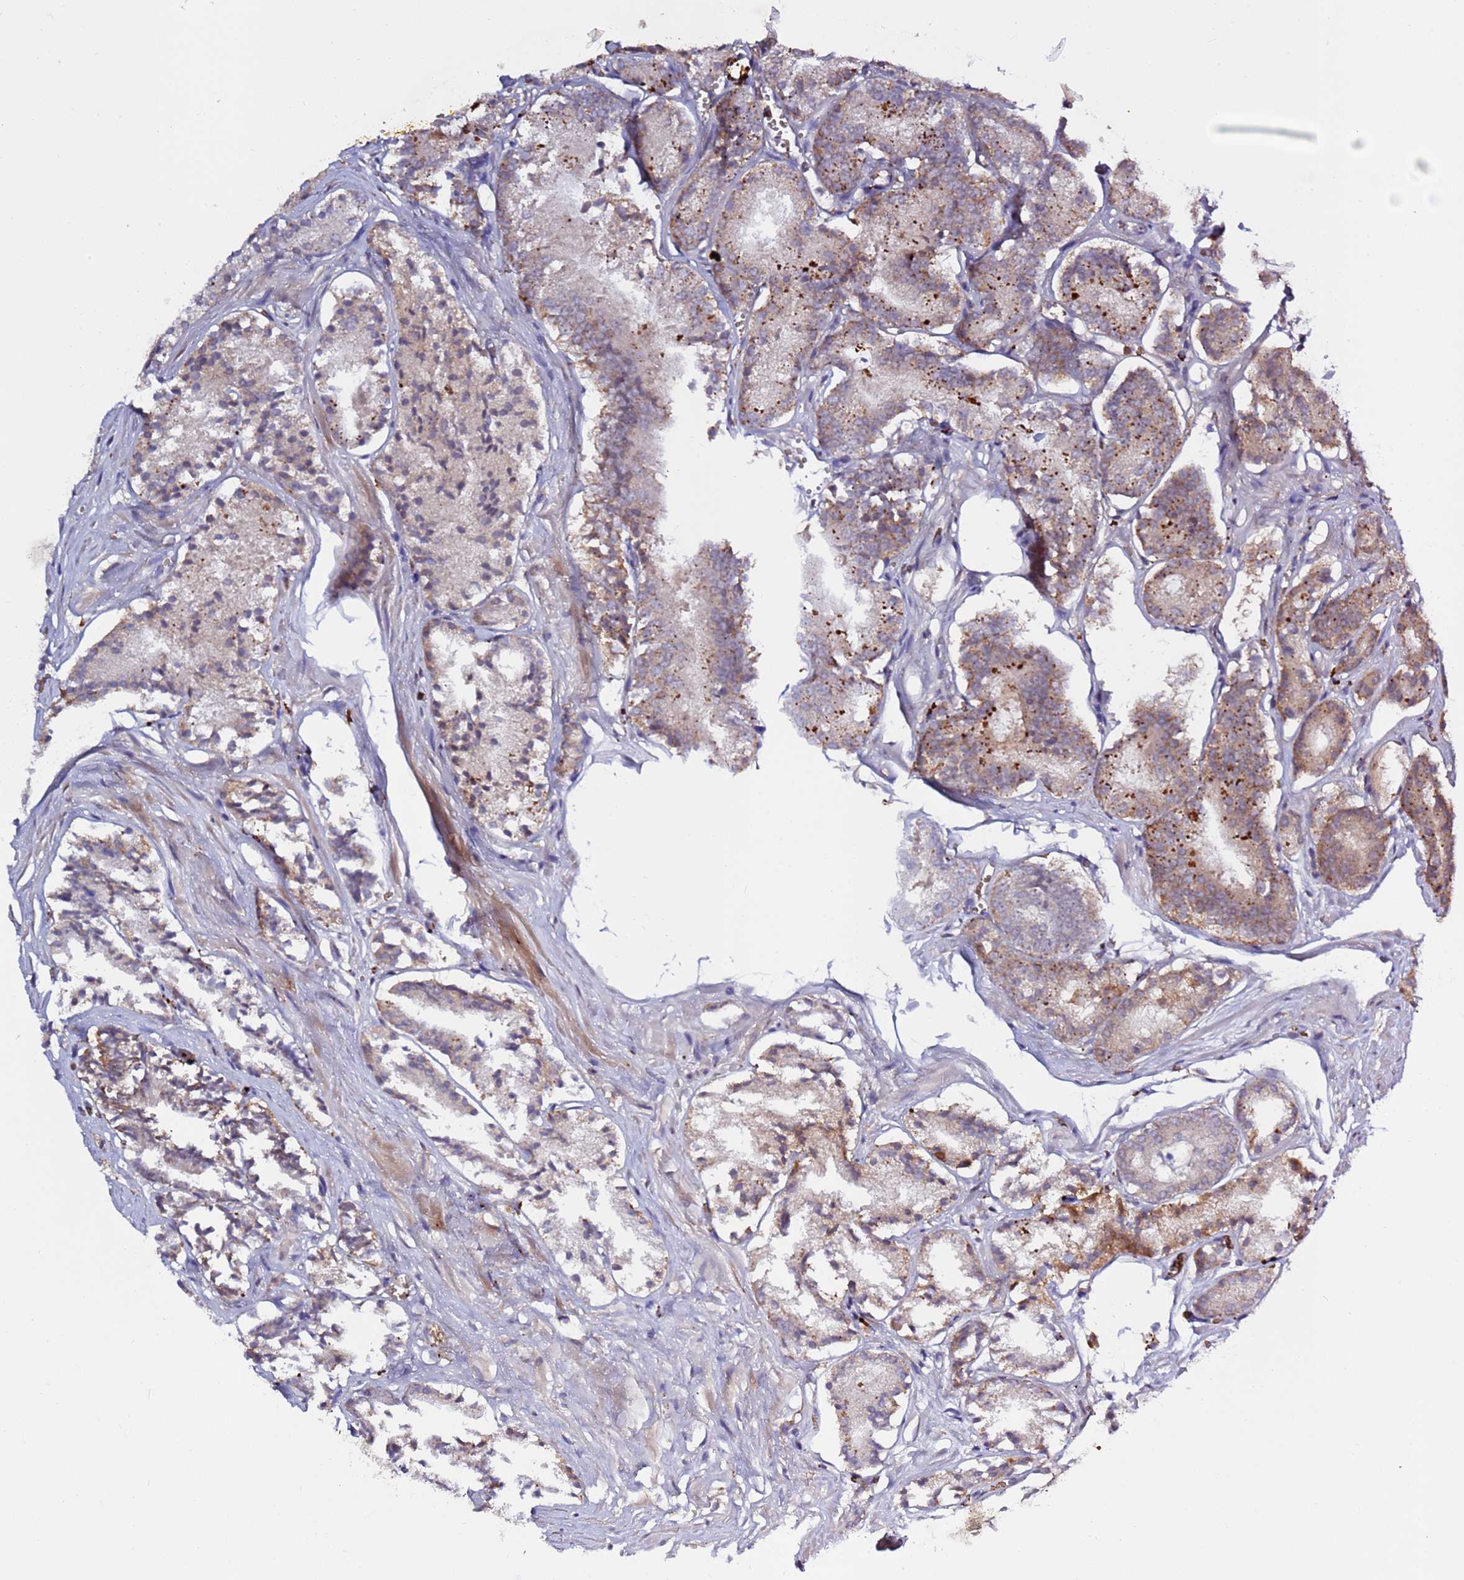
{"staining": {"intensity": "moderate", "quantity": ">75%", "location": "cytoplasmic/membranous"}, "tissue": "prostate cancer", "cell_type": "Tumor cells", "image_type": "cancer", "snomed": [{"axis": "morphology", "description": "Adenocarcinoma, High grade"}, {"axis": "topography", "description": "Prostate"}], "caption": "Moderate cytoplasmic/membranous protein positivity is appreciated in approximately >75% of tumor cells in prostate high-grade adenocarcinoma. The protein is stained brown, and the nuclei are stained in blue (DAB IHC with brightfield microscopy, high magnification).", "gene": "VPS36", "patient": {"sex": "male", "age": 72}}